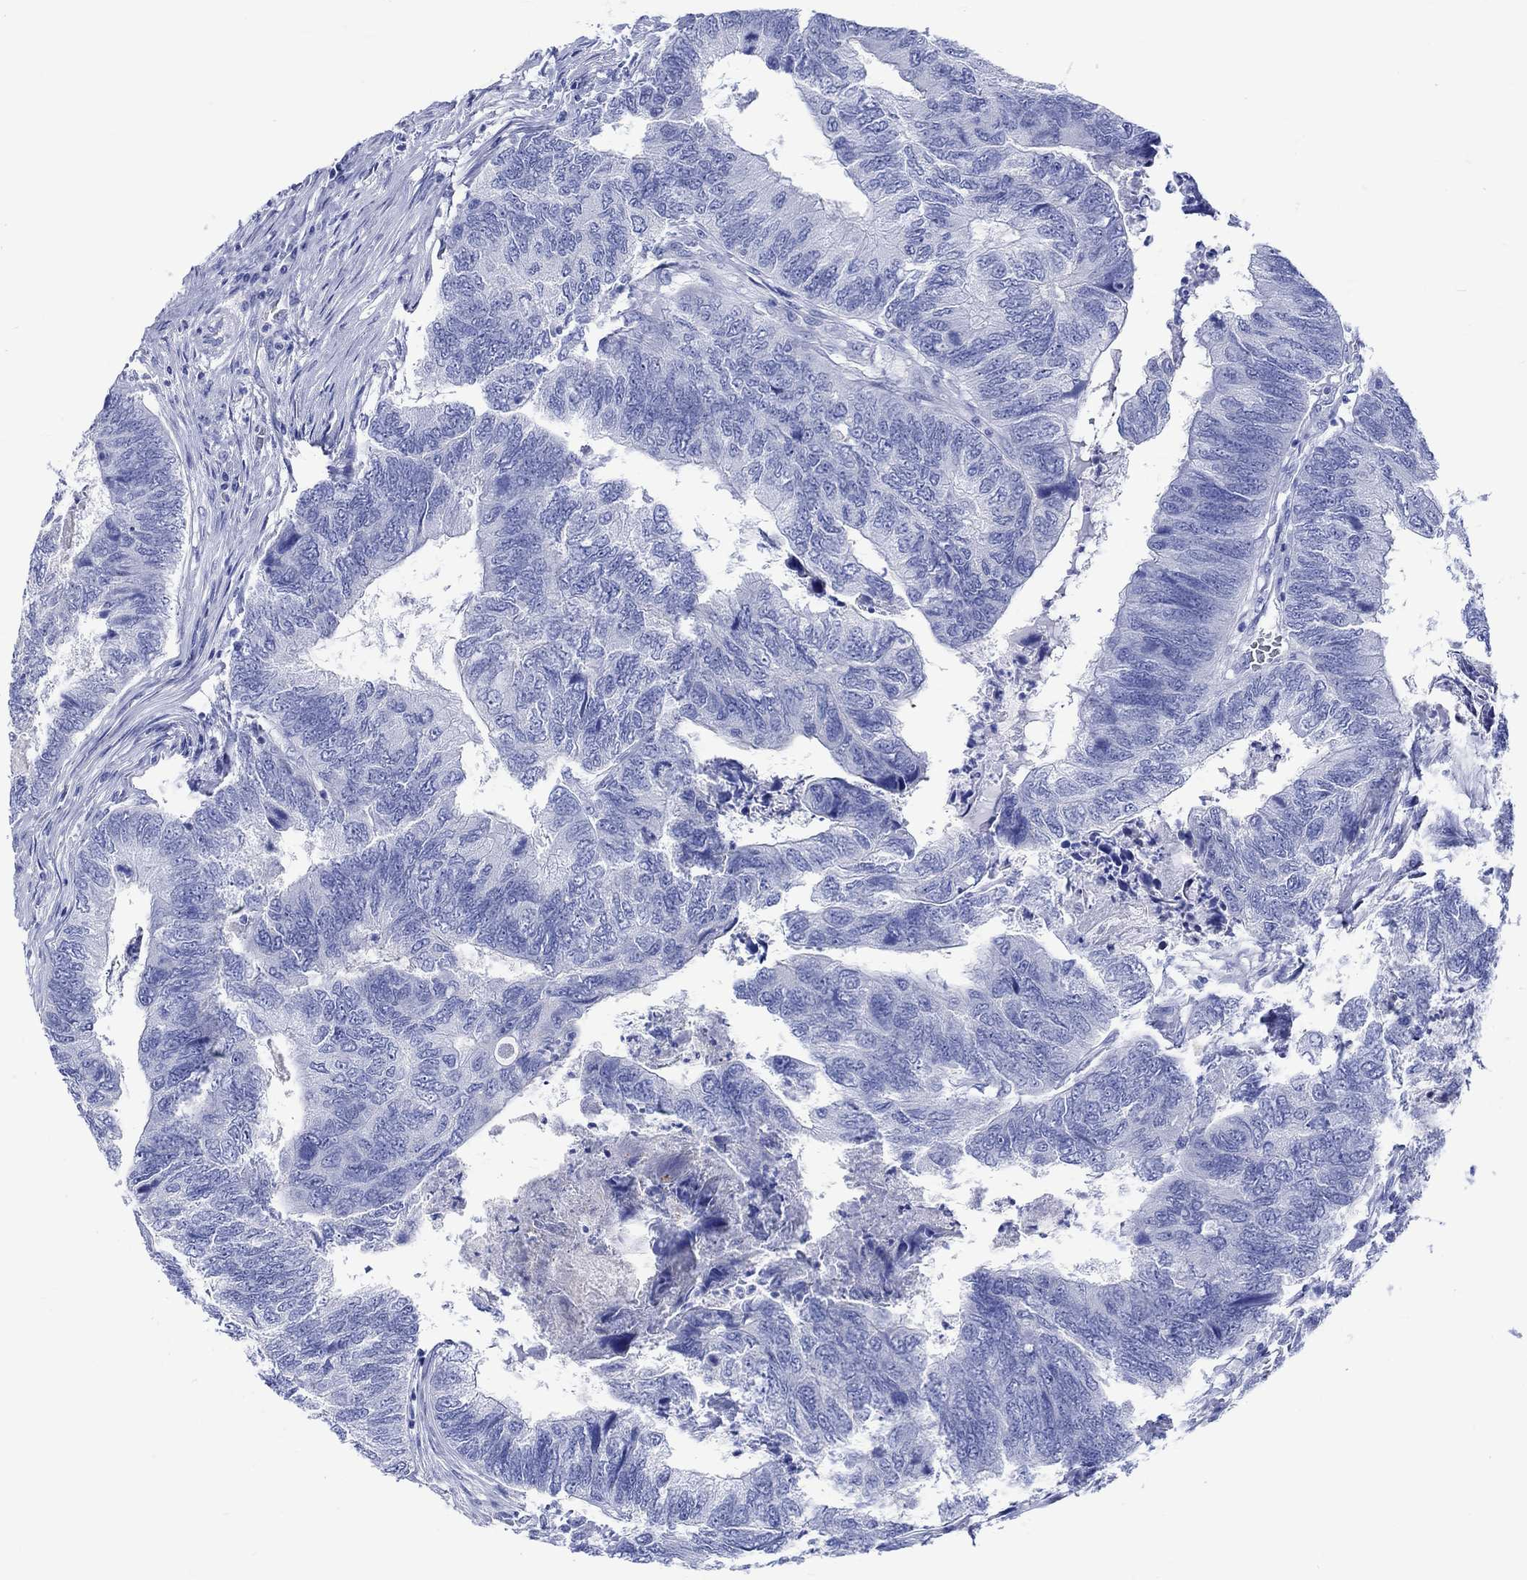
{"staining": {"intensity": "negative", "quantity": "none", "location": "none"}, "tissue": "colorectal cancer", "cell_type": "Tumor cells", "image_type": "cancer", "snomed": [{"axis": "morphology", "description": "Adenocarcinoma, NOS"}, {"axis": "topography", "description": "Colon"}], "caption": "IHC histopathology image of human colorectal cancer stained for a protein (brown), which reveals no expression in tumor cells. (Brightfield microscopy of DAB (3,3'-diaminobenzidine) IHC at high magnification).", "gene": "KLHL33", "patient": {"sex": "female", "age": 67}}